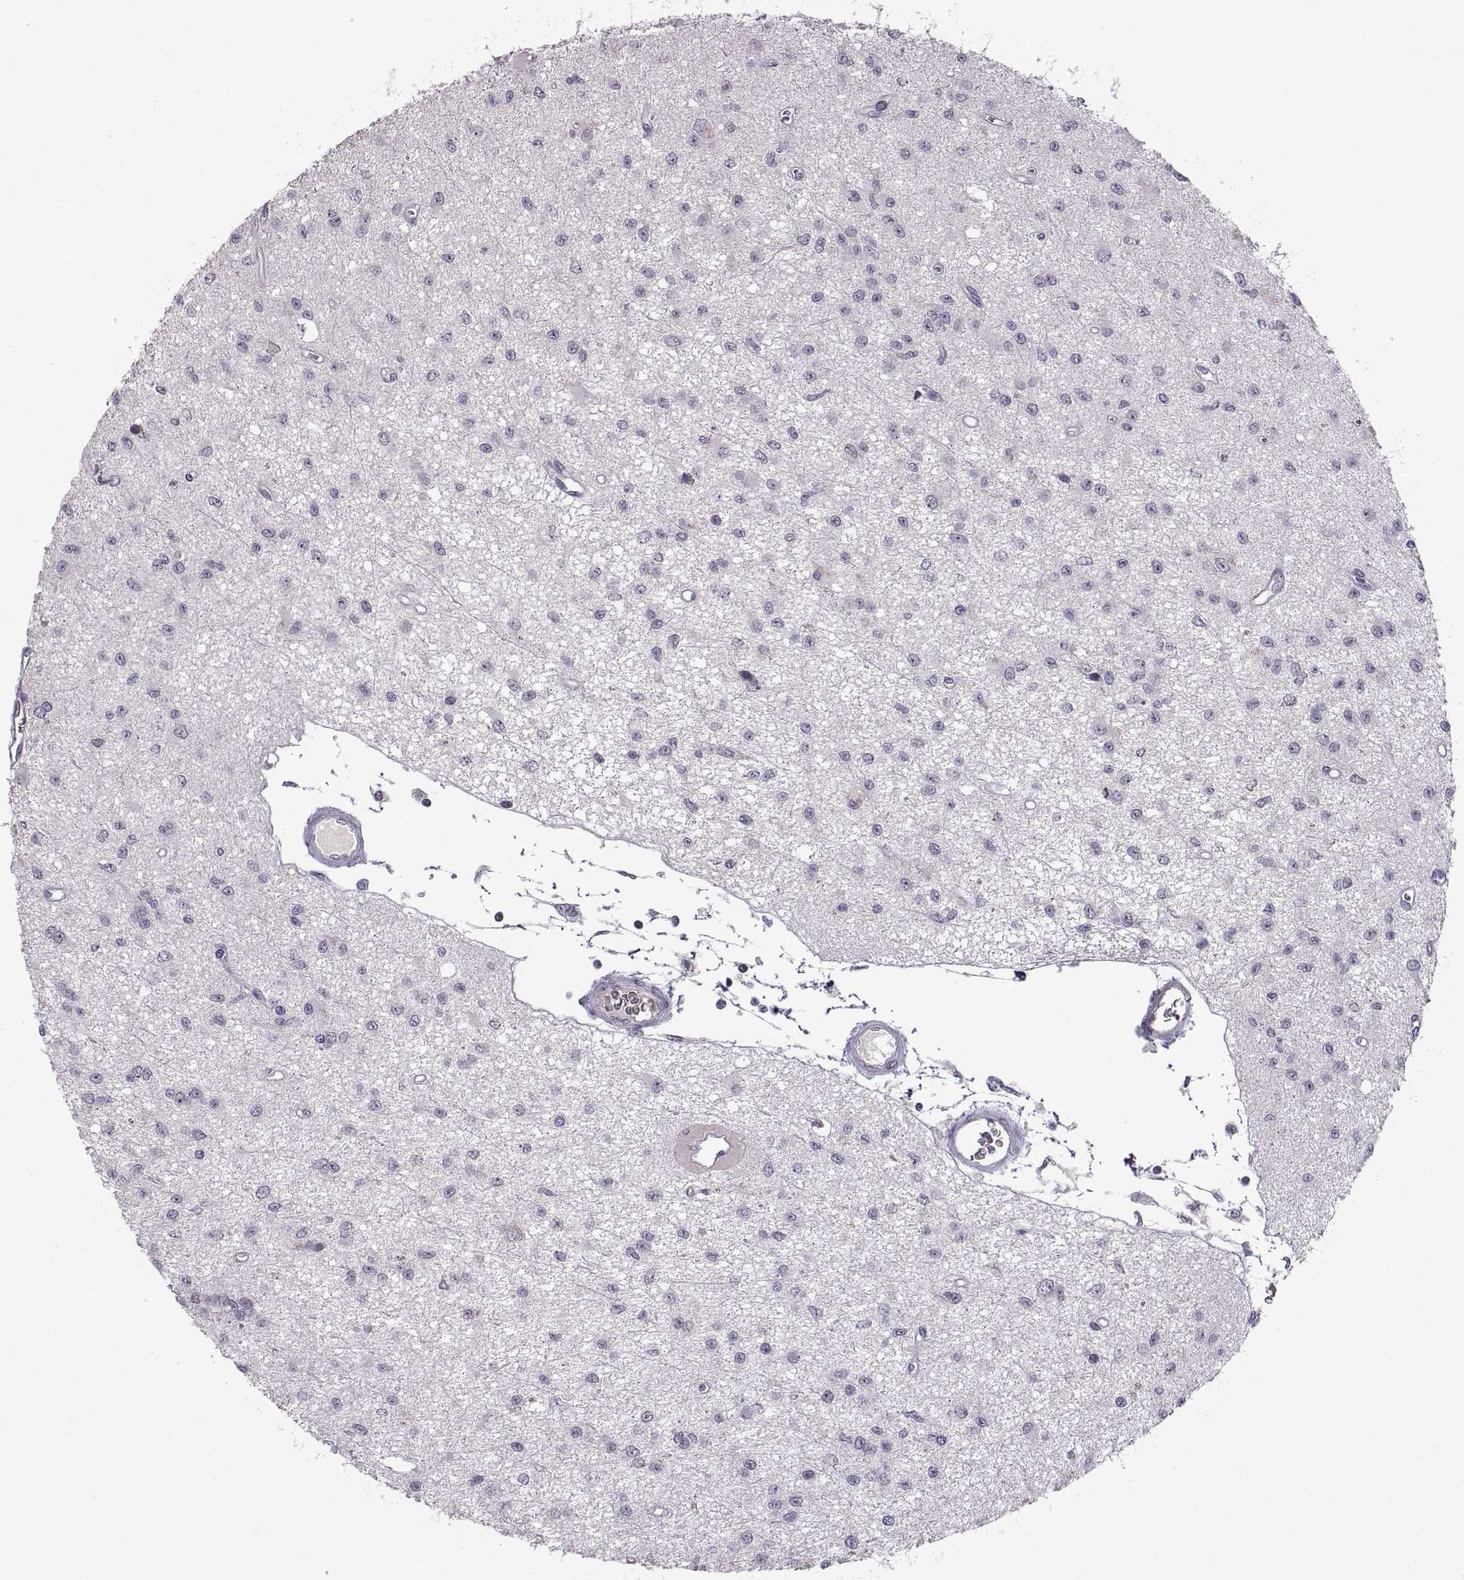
{"staining": {"intensity": "negative", "quantity": "none", "location": "none"}, "tissue": "glioma", "cell_type": "Tumor cells", "image_type": "cancer", "snomed": [{"axis": "morphology", "description": "Glioma, malignant, Low grade"}, {"axis": "topography", "description": "Brain"}], "caption": "IHC of human glioma displays no staining in tumor cells.", "gene": "NEK2", "patient": {"sex": "female", "age": 45}}